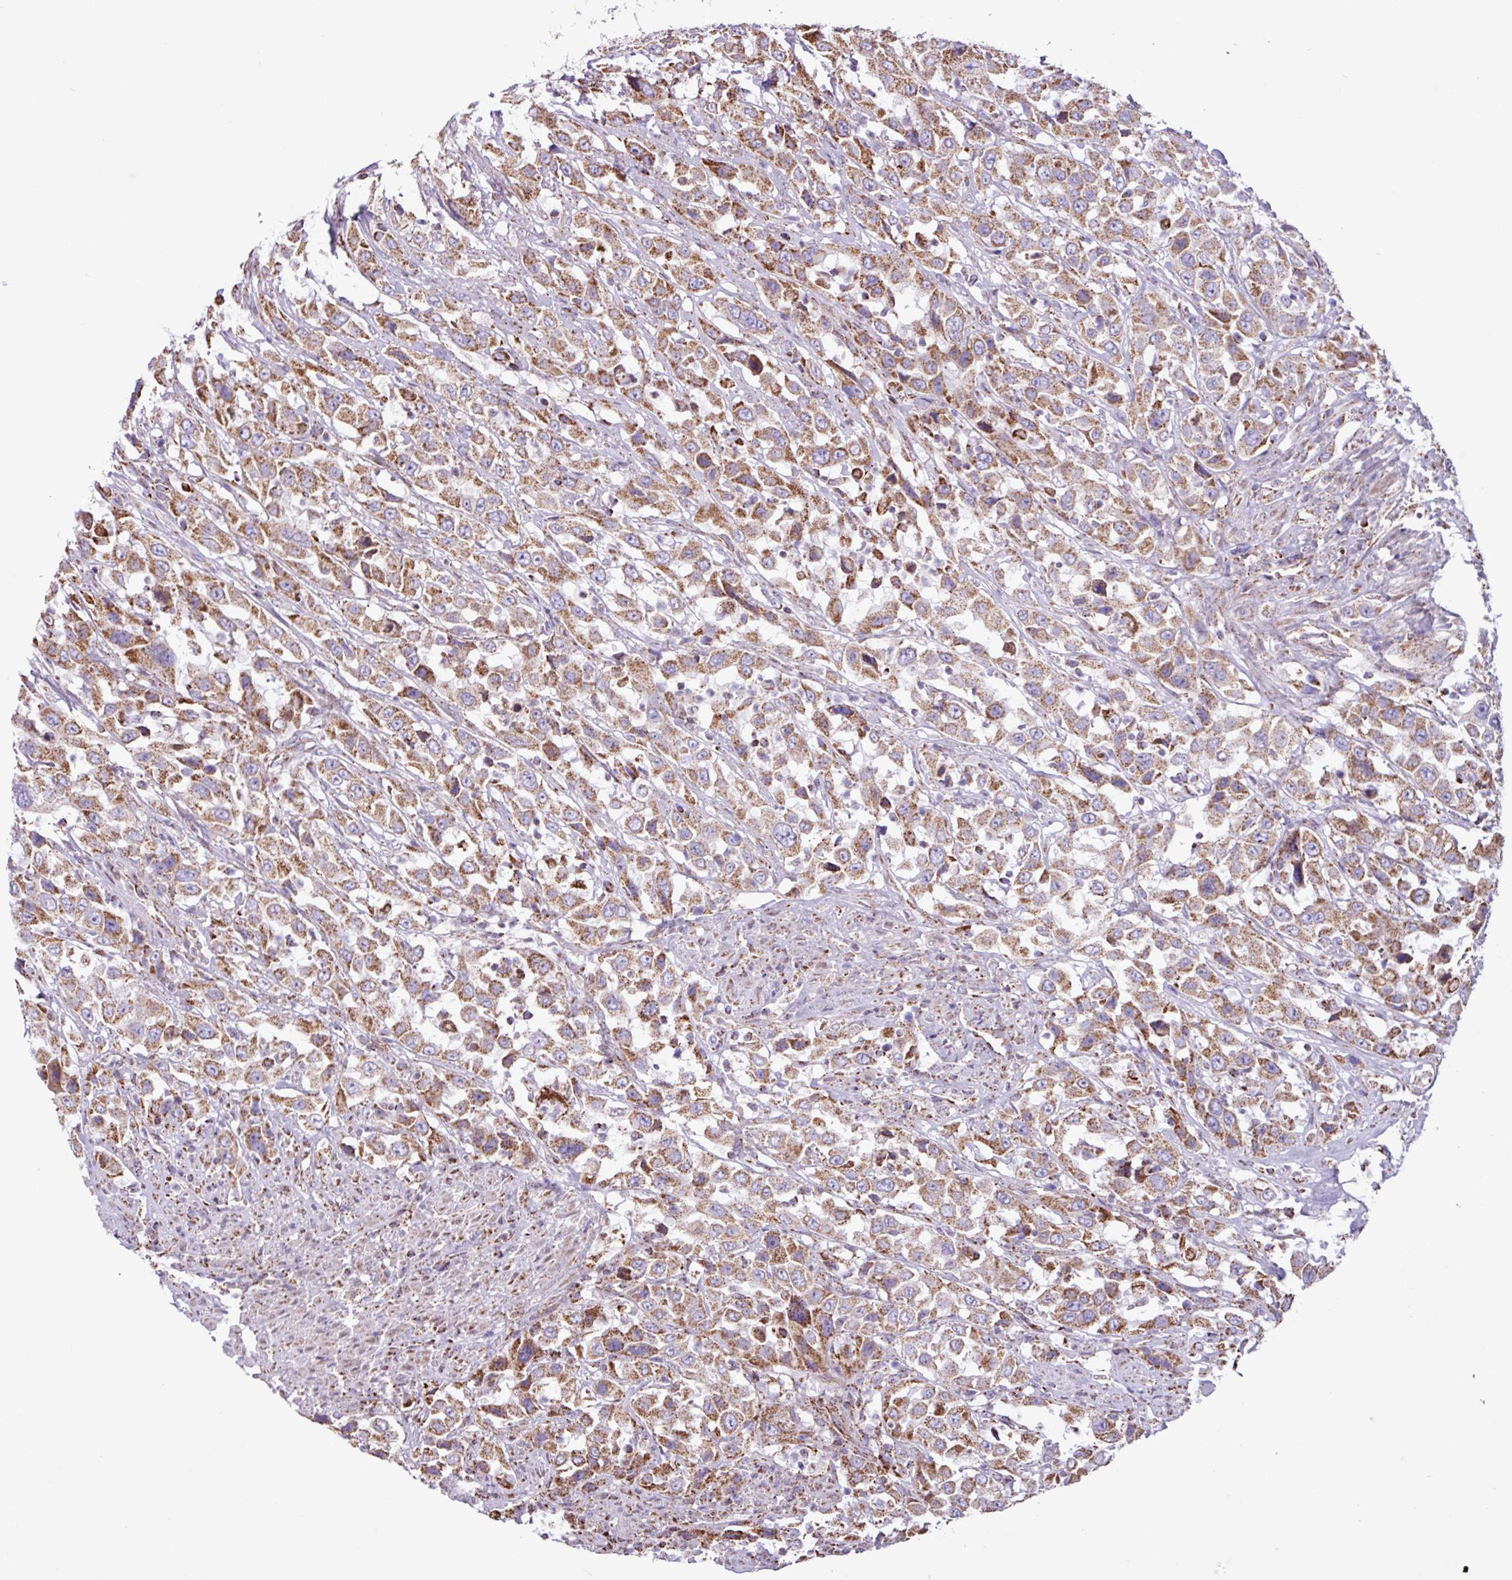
{"staining": {"intensity": "moderate", "quantity": ">75%", "location": "cytoplasmic/membranous"}, "tissue": "urothelial cancer", "cell_type": "Tumor cells", "image_type": "cancer", "snomed": [{"axis": "morphology", "description": "Urothelial carcinoma, High grade"}, {"axis": "topography", "description": "Urinary bladder"}], "caption": "Urothelial cancer stained for a protein reveals moderate cytoplasmic/membranous positivity in tumor cells.", "gene": "RTL3", "patient": {"sex": "male", "age": 61}}